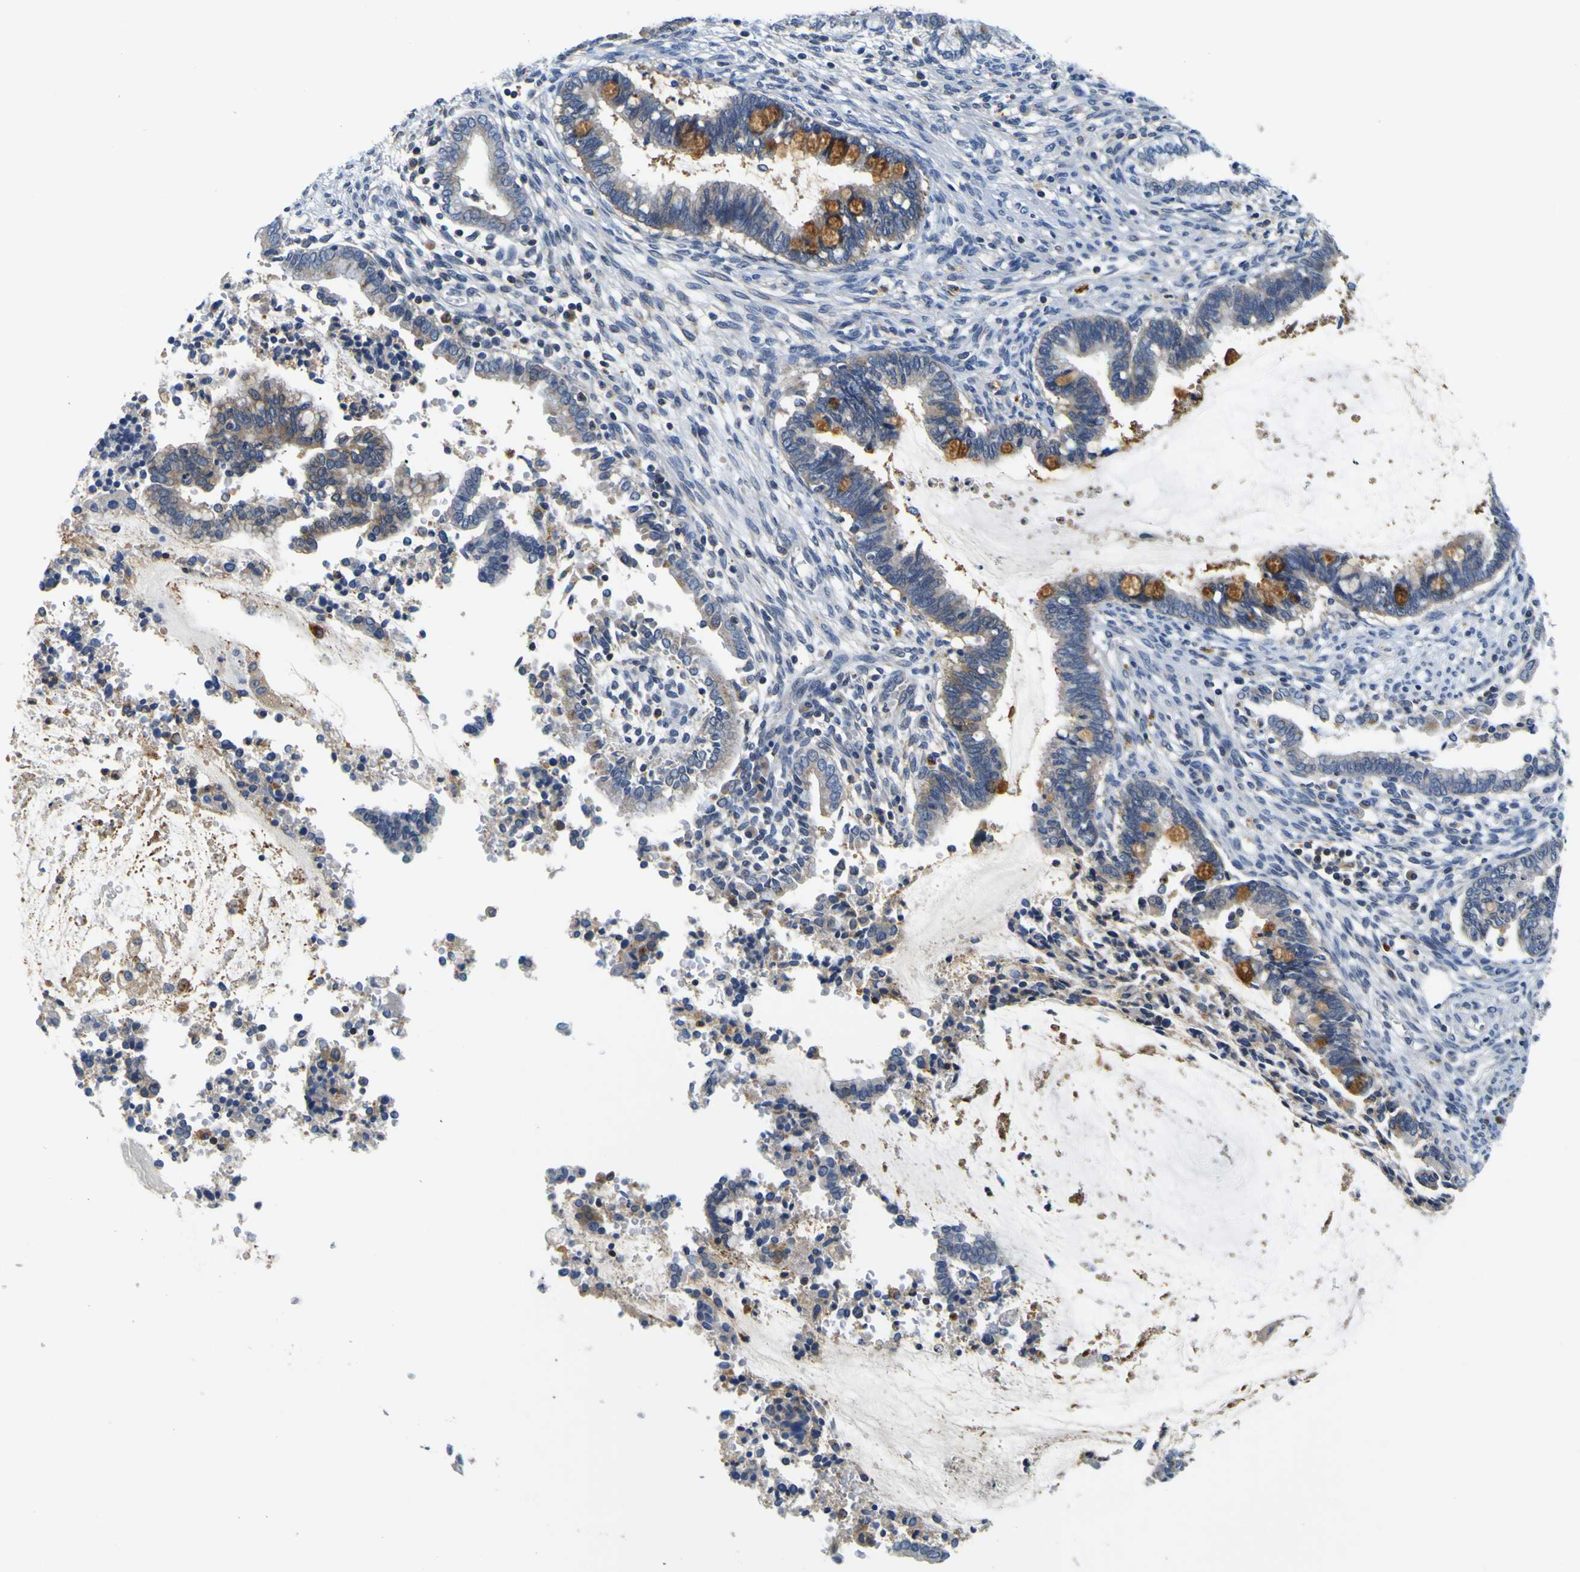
{"staining": {"intensity": "moderate", "quantity": "<25%", "location": "cytoplasmic/membranous"}, "tissue": "cervical cancer", "cell_type": "Tumor cells", "image_type": "cancer", "snomed": [{"axis": "morphology", "description": "Adenocarcinoma, NOS"}, {"axis": "topography", "description": "Cervix"}], "caption": "Immunohistochemistry (IHC) of adenocarcinoma (cervical) displays low levels of moderate cytoplasmic/membranous expression in approximately <25% of tumor cells. (DAB (3,3'-diaminobenzidine) IHC, brown staining for protein, blue staining for nuclei).", "gene": "TNIK", "patient": {"sex": "female", "age": 44}}